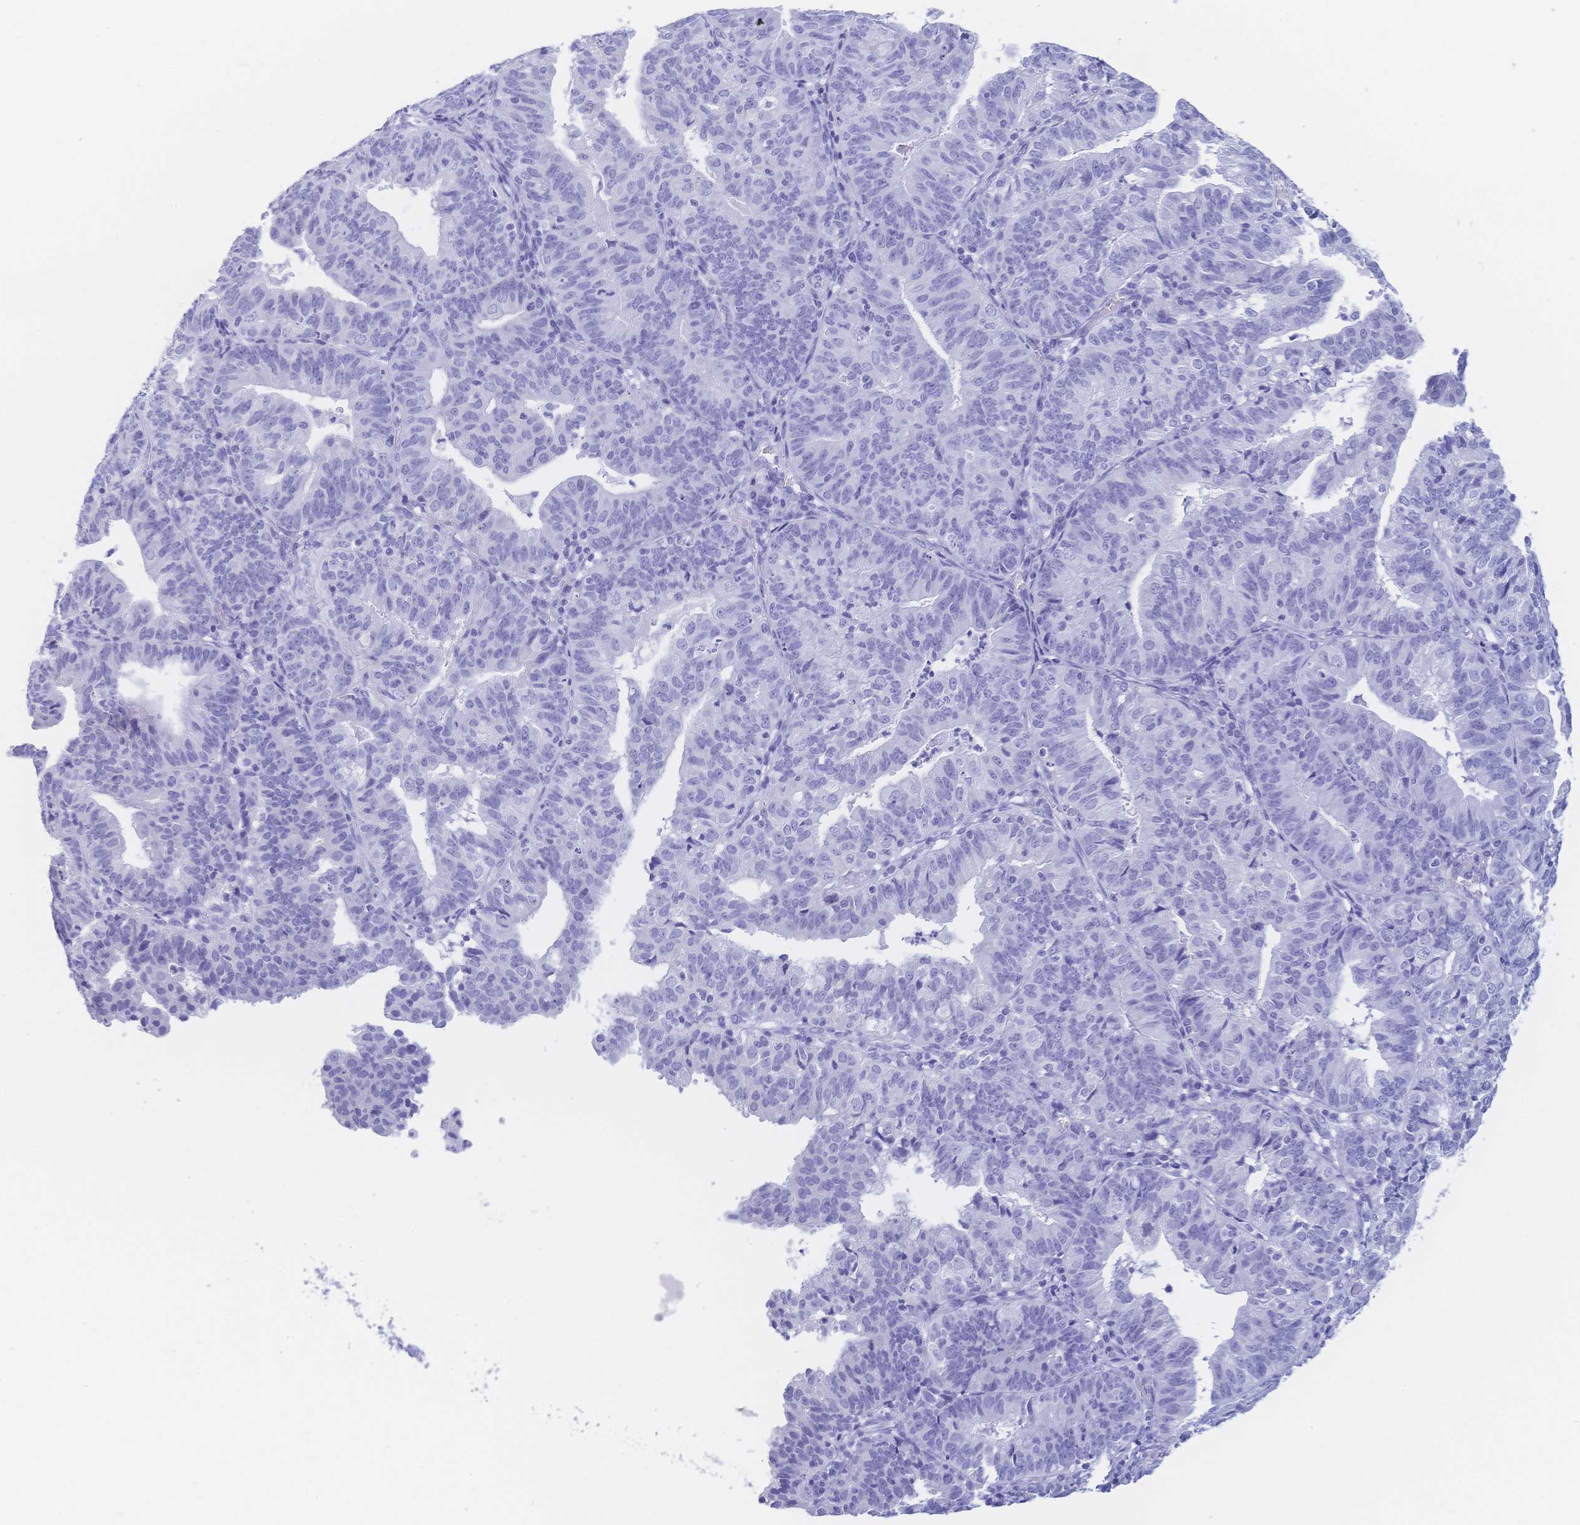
{"staining": {"intensity": "negative", "quantity": "none", "location": "none"}, "tissue": "endometrial cancer", "cell_type": "Tumor cells", "image_type": "cancer", "snomed": [{"axis": "morphology", "description": "Adenocarcinoma, NOS"}, {"axis": "topography", "description": "Endometrium"}], "caption": "High magnification brightfield microscopy of endometrial cancer stained with DAB (brown) and counterstained with hematoxylin (blue): tumor cells show no significant expression.", "gene": "MEP1B", "patient": {"sex": "female", "age": 56}}